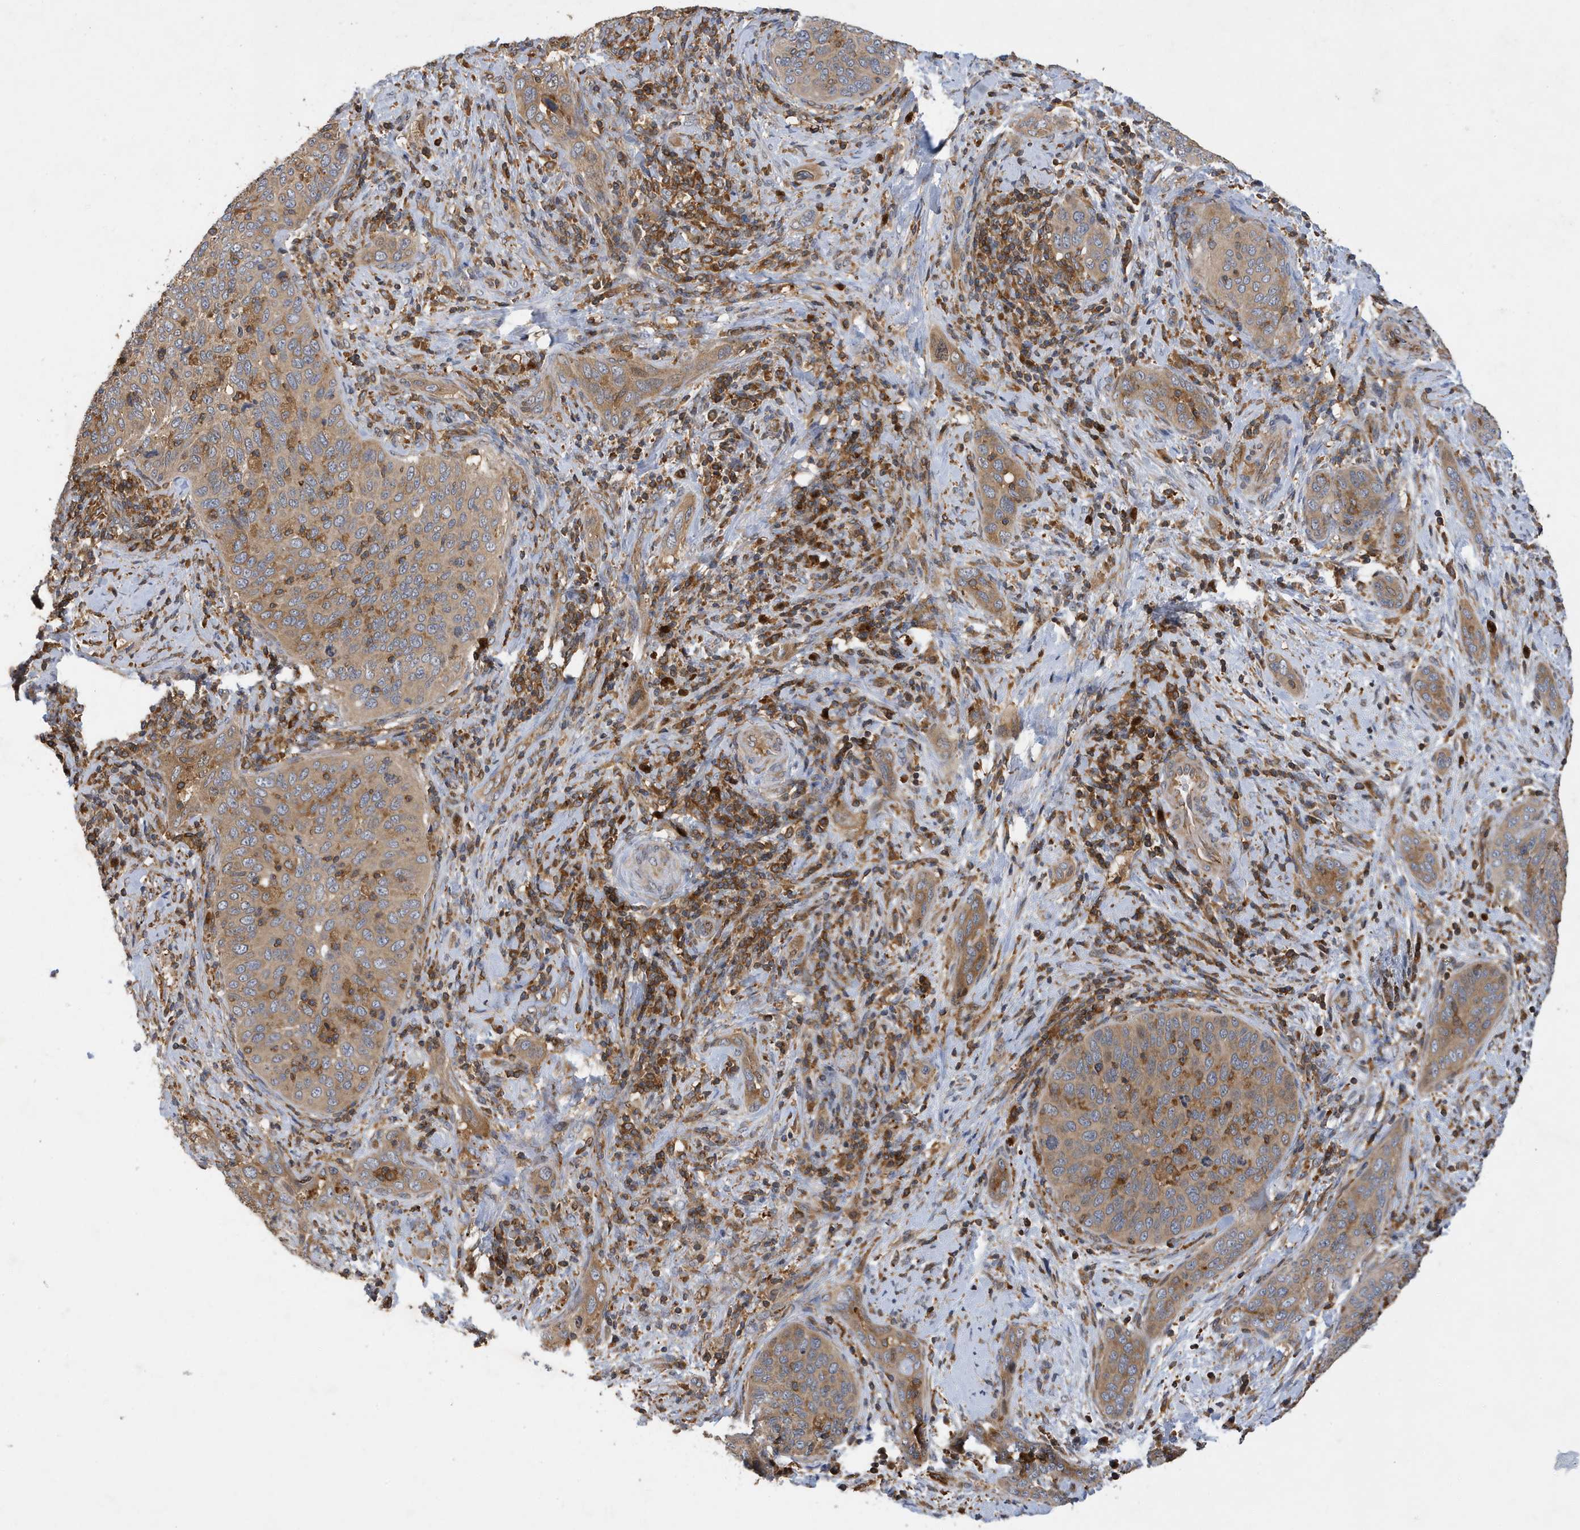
{"staining": {"intensity": "moderate", "quantity": ">75%", "location": "cytoplasmic/membranous"}, "tissue": "cervical cancer", "cell_type": "Tumor cells", "image_type": "cancer", "snomed": [{"axis": "morphology", "description": "Squamous cell carcinoma, NOS"}, {"axis": "topography", "description": "Cervix"}], "caption": "Immunohistochemical staining of human cervical cancer (squamous cell carcinoma) demonstrates medium levels of moderate cytoplasmic/membranous expression in approximately >75% of tumor cells. (brown staining indicates protein expression, while blue staining denotes nuclei).", "gene": "LAPTM4A", "patient": {"sex": "female", "age": 60}}